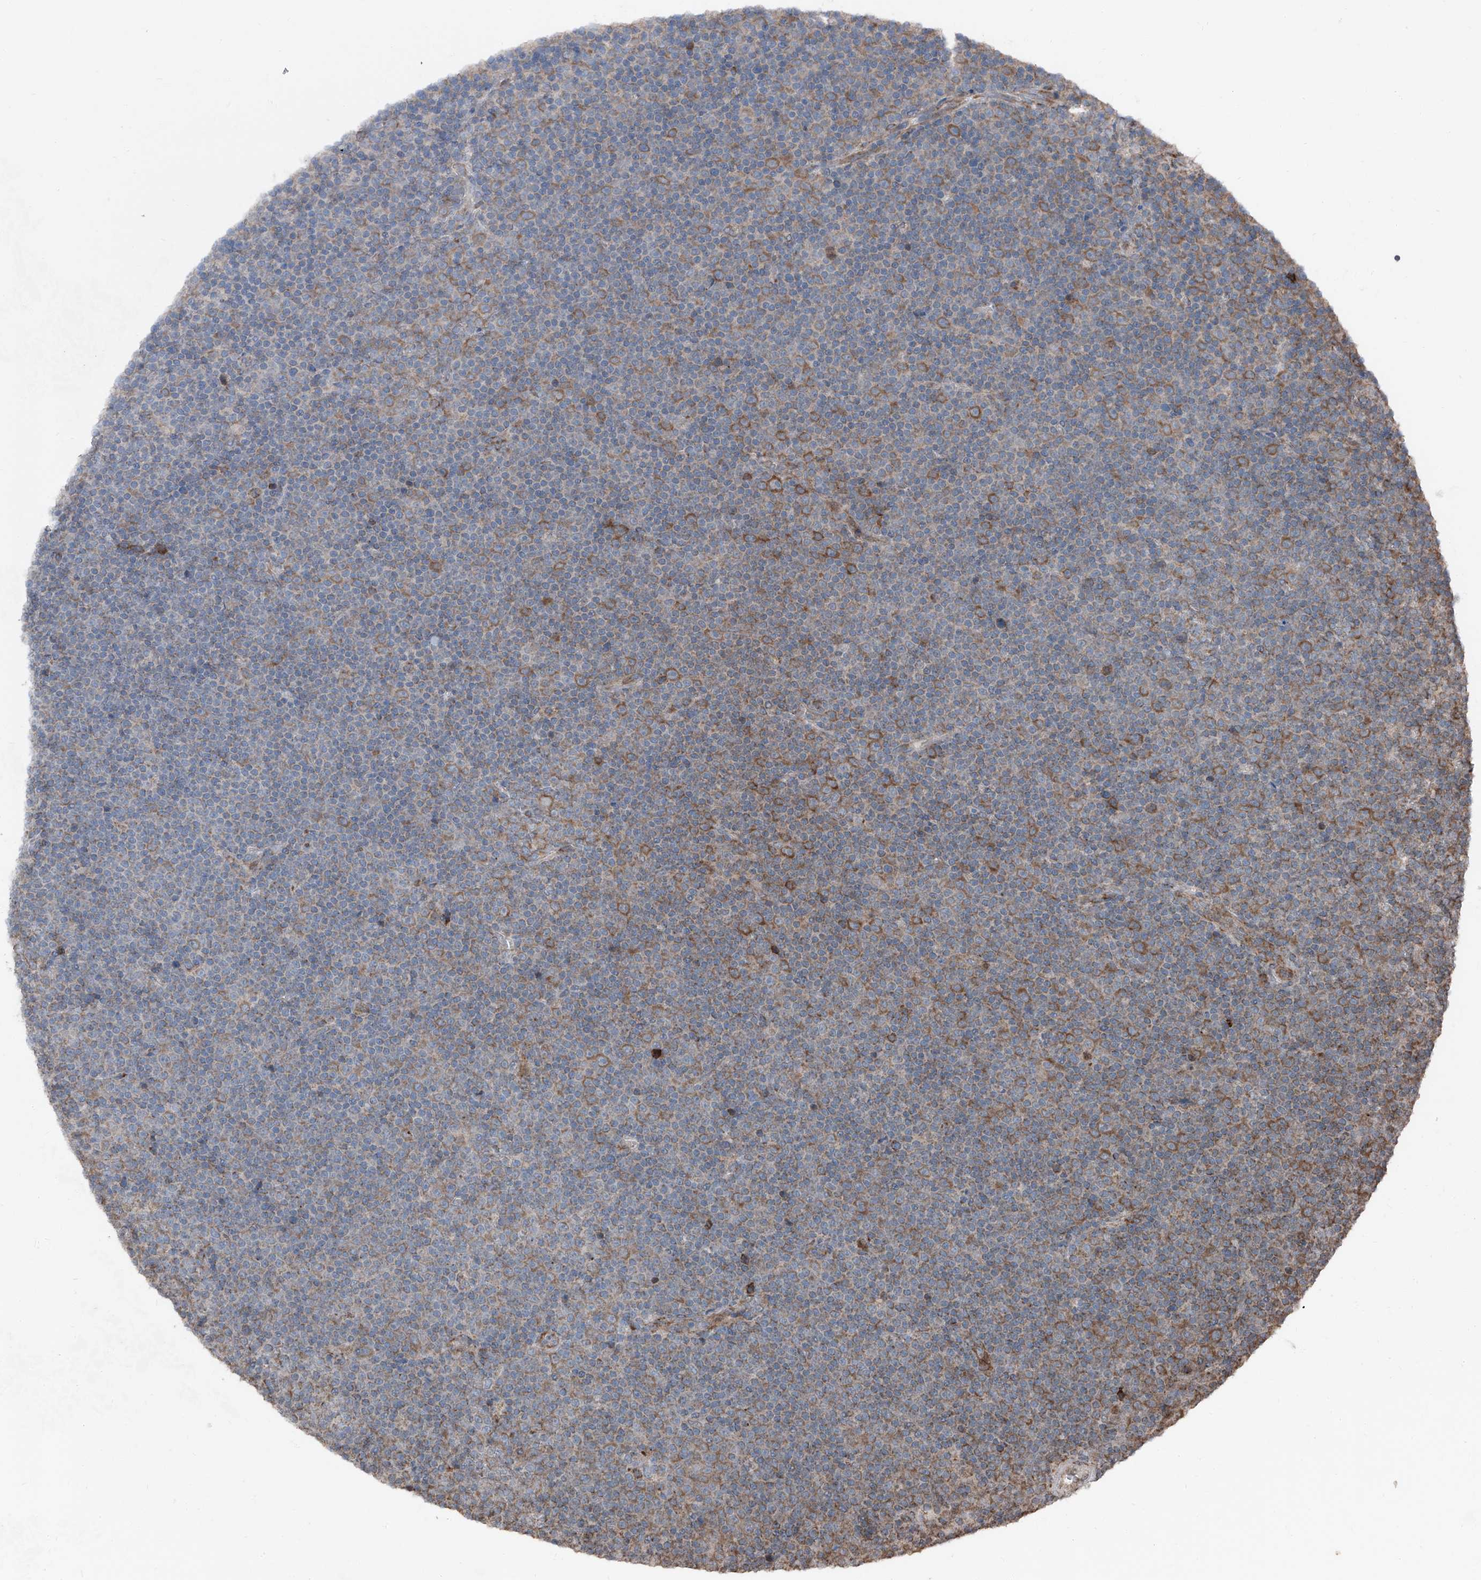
{"staining": {"intensity": "moderate", "quantity": "25%-75%", "location": "cytoplasmic/membranous"}, "tissue": "lymphoma", "cell_type": "Tumor cells", "image_type": "cancer", "snomed": [{"axis": "morphology", "description": "Malignant lymphoma, non-Hodgkin's type, Low grade"}, {"axis": "topography", "description": "Lymph node"}], "caption": "About 25%-75% of tumor cells in lymphoma exhibit moderate cytoplasmic/membranous protein positivity as visualized by brown immunohistochemical staining.", "gene": "LIMK1", "patient": {"sex": "female", "age": 67}}